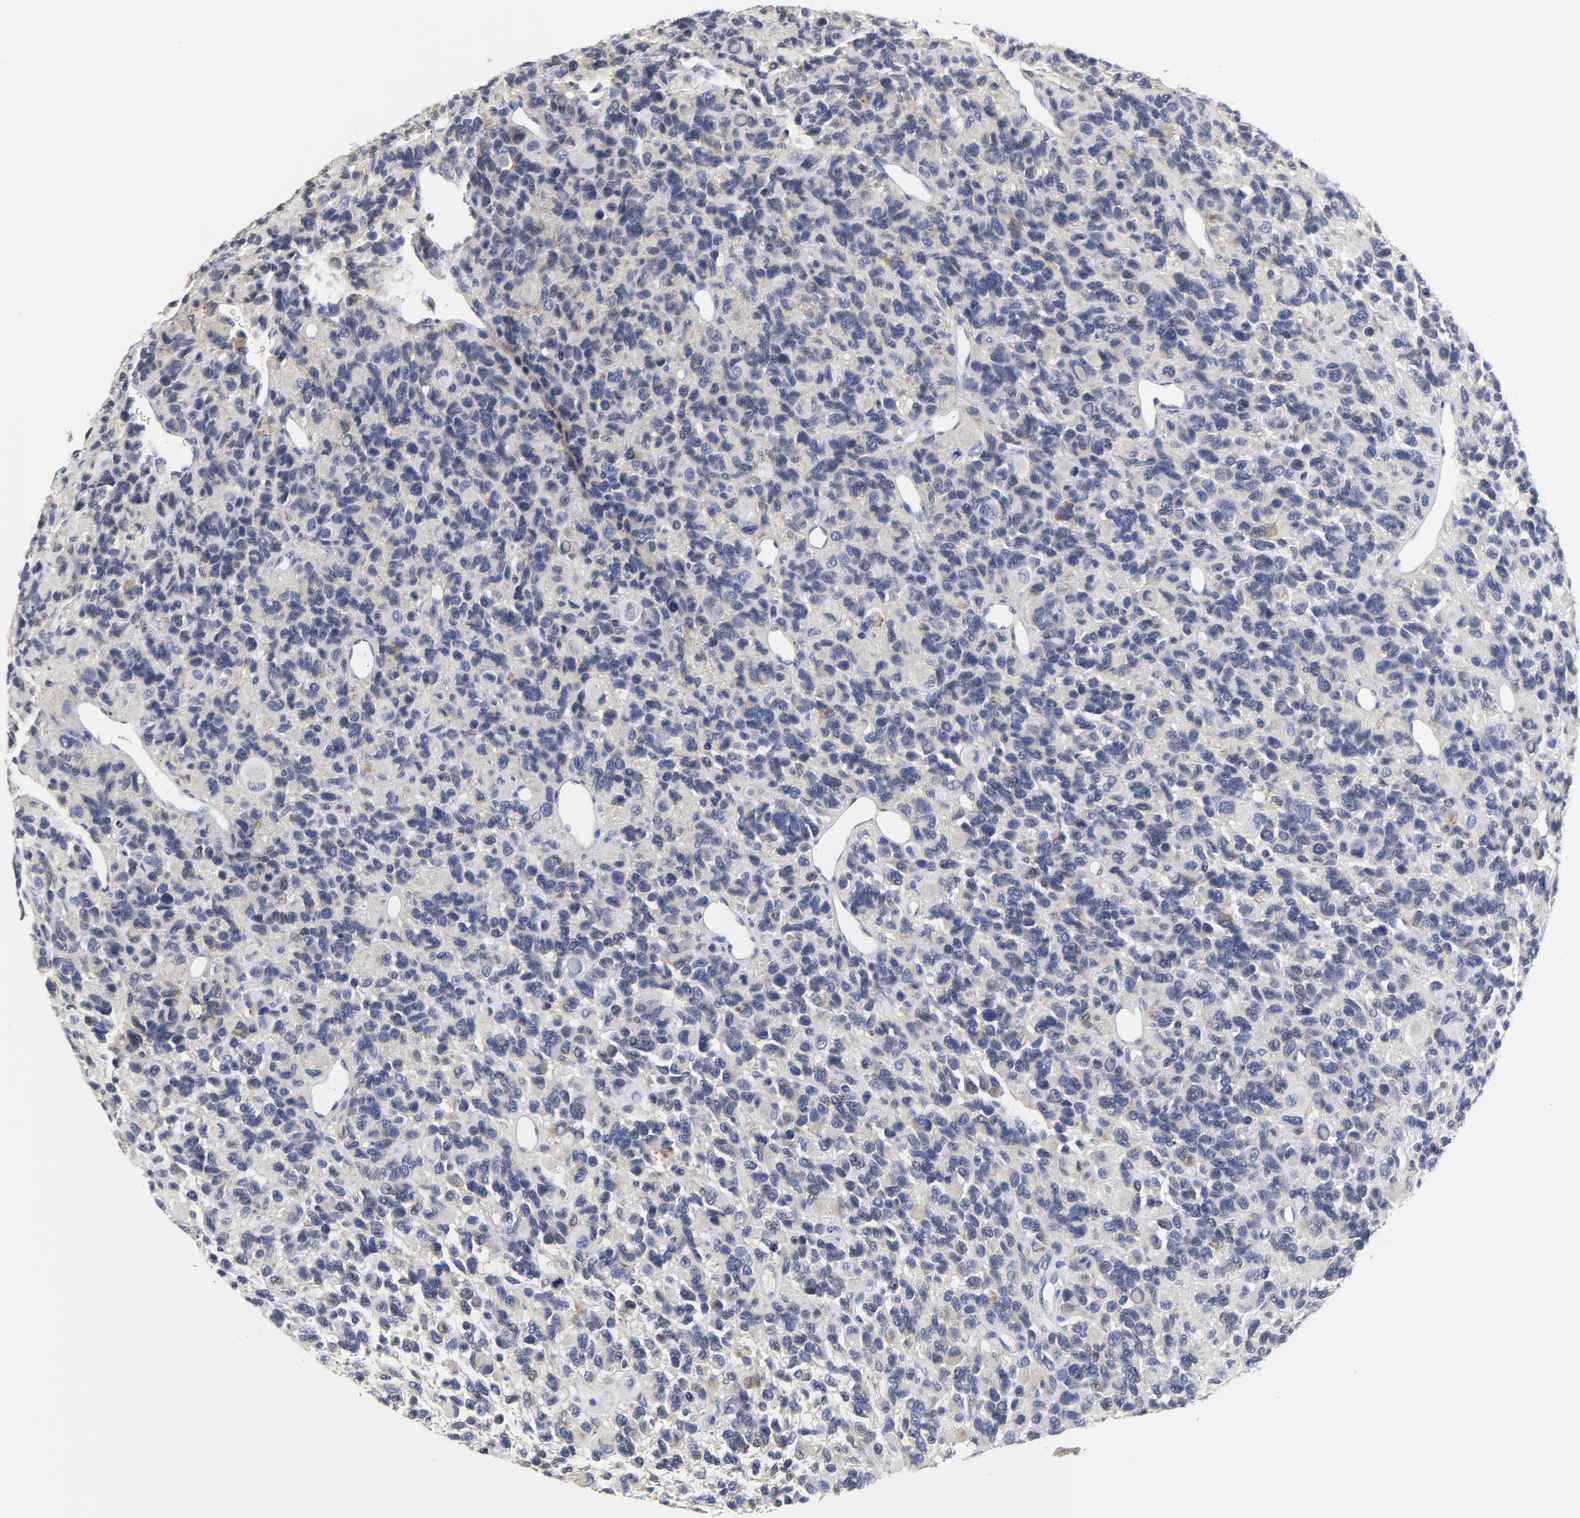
{"staining": {"intensity": "weak", "quantity": ">75%", "location": "cytoplasmic/membranous"}, "tissue": "glioma", "cell_type": "Tumor cells", "image_type": "cancer", "snomed": [{"axis": "morphology", "description": "Glioma, malignant, High grade"}, {"axis": "topography", "description": "Brain"}], "caption": "Immunohistochemical staining of human malignant high-grade glioma demonstrates weak cytoplasmic/membranous protein expression in about >75% of tumor cells.", "gene": "DHRSX", "patient": {"sex": "male", "age": 77}}